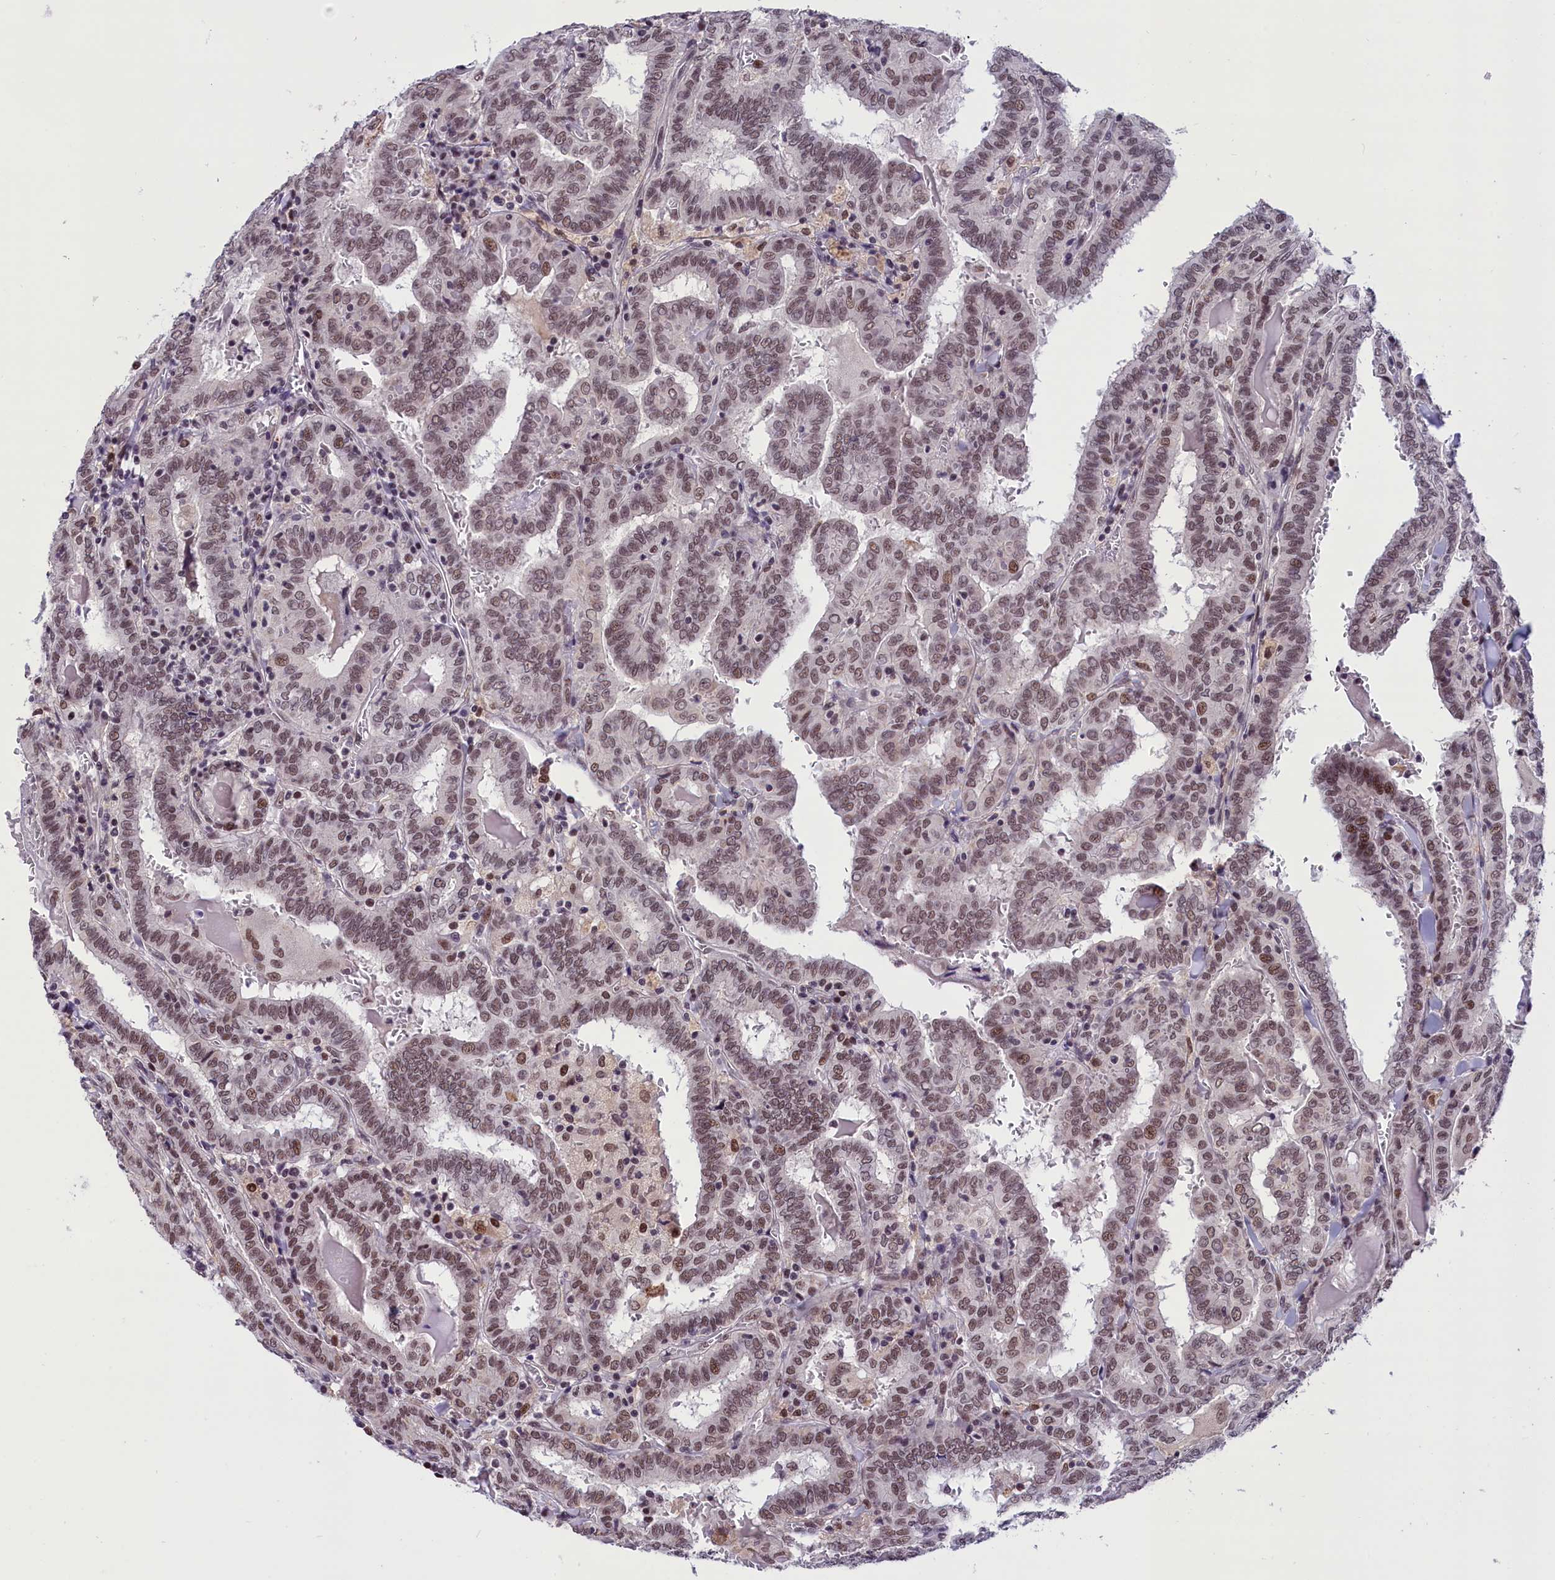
{"staining": {"intensity": "moderate", "quantity": ">75%", "location": "nuclear"}, "tissue": "thyroid cancer", "cell_type": "Tumor cells", "image_type": "cancer", "snomed": [{"axis": "morphology", "description": "Papillary adenocarcinoma, NOS"}, {"axis": "topography", "description": "Thyroid gland"}], "caption": "DAB (3,3'-diaminobenzidine) immunohistochemical staining of human thyroid cancer exhibits moderate nuclear protein positivity in approximately >75% of tumor cells.", "gene": "CDYL2", "patient": {"sex": "female", "age": 72}}